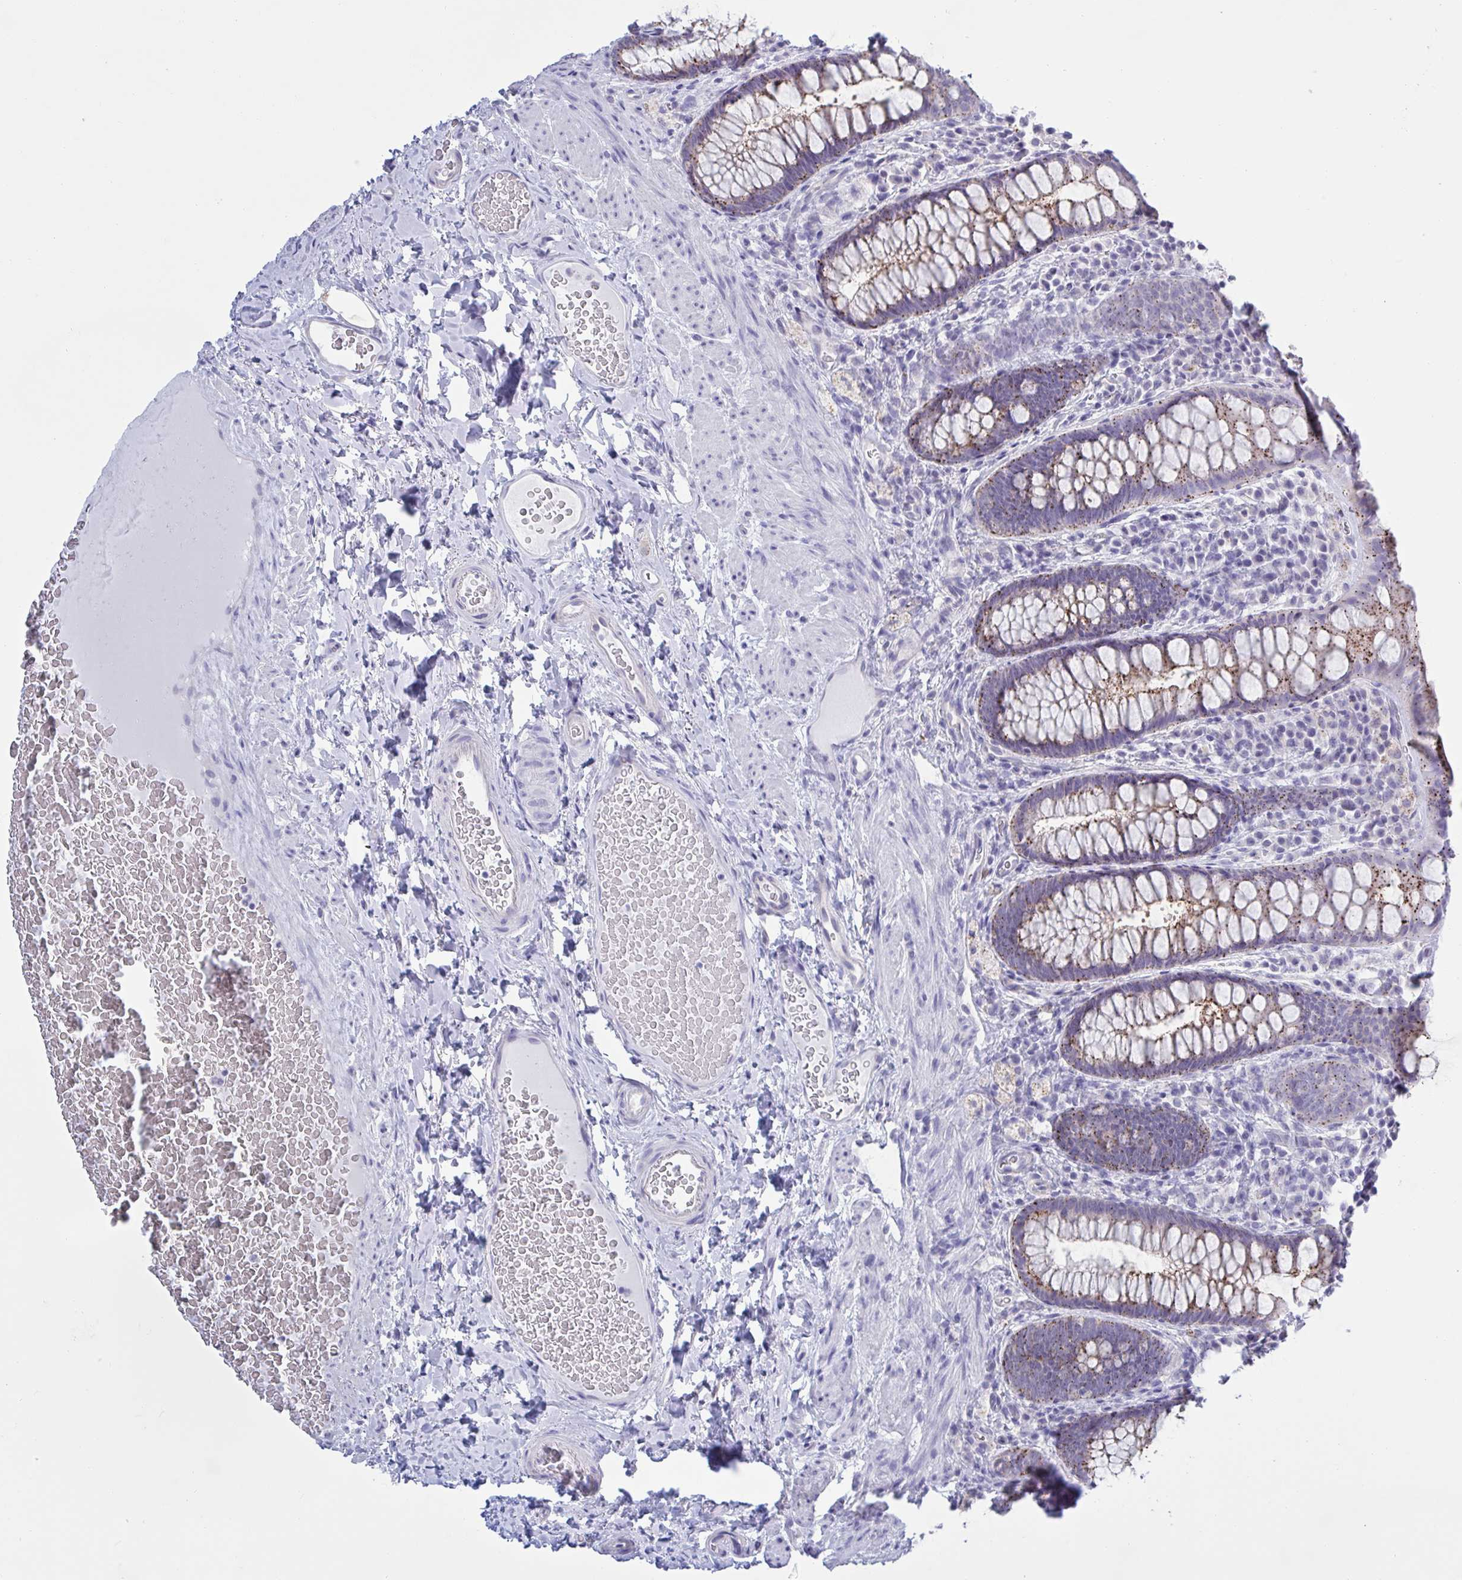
{"staining": {"intensity": "moderate", "quantity": ">75%", "location": "cytoplasmic/membranous"}, "tissue": "rectum", "cell_type": "Glandular cells", "image_type": "normal", "snomed": [{"axis": "morphology", "description": "Normal tissue, NOS"}, {"axis": "topography", "description": "Rectum"}], "caption": "High-power microscopy captured an immunohistochemistry micrograph of normal rectum, revealing moderate cytoplasmic/membranous staining in about >75% of glandular cells. (brown staining indicates protein expression, while blue staining denotes nuclei).", "gene": "CHMP5", "patient": {"sex": "female", "age": 69}}